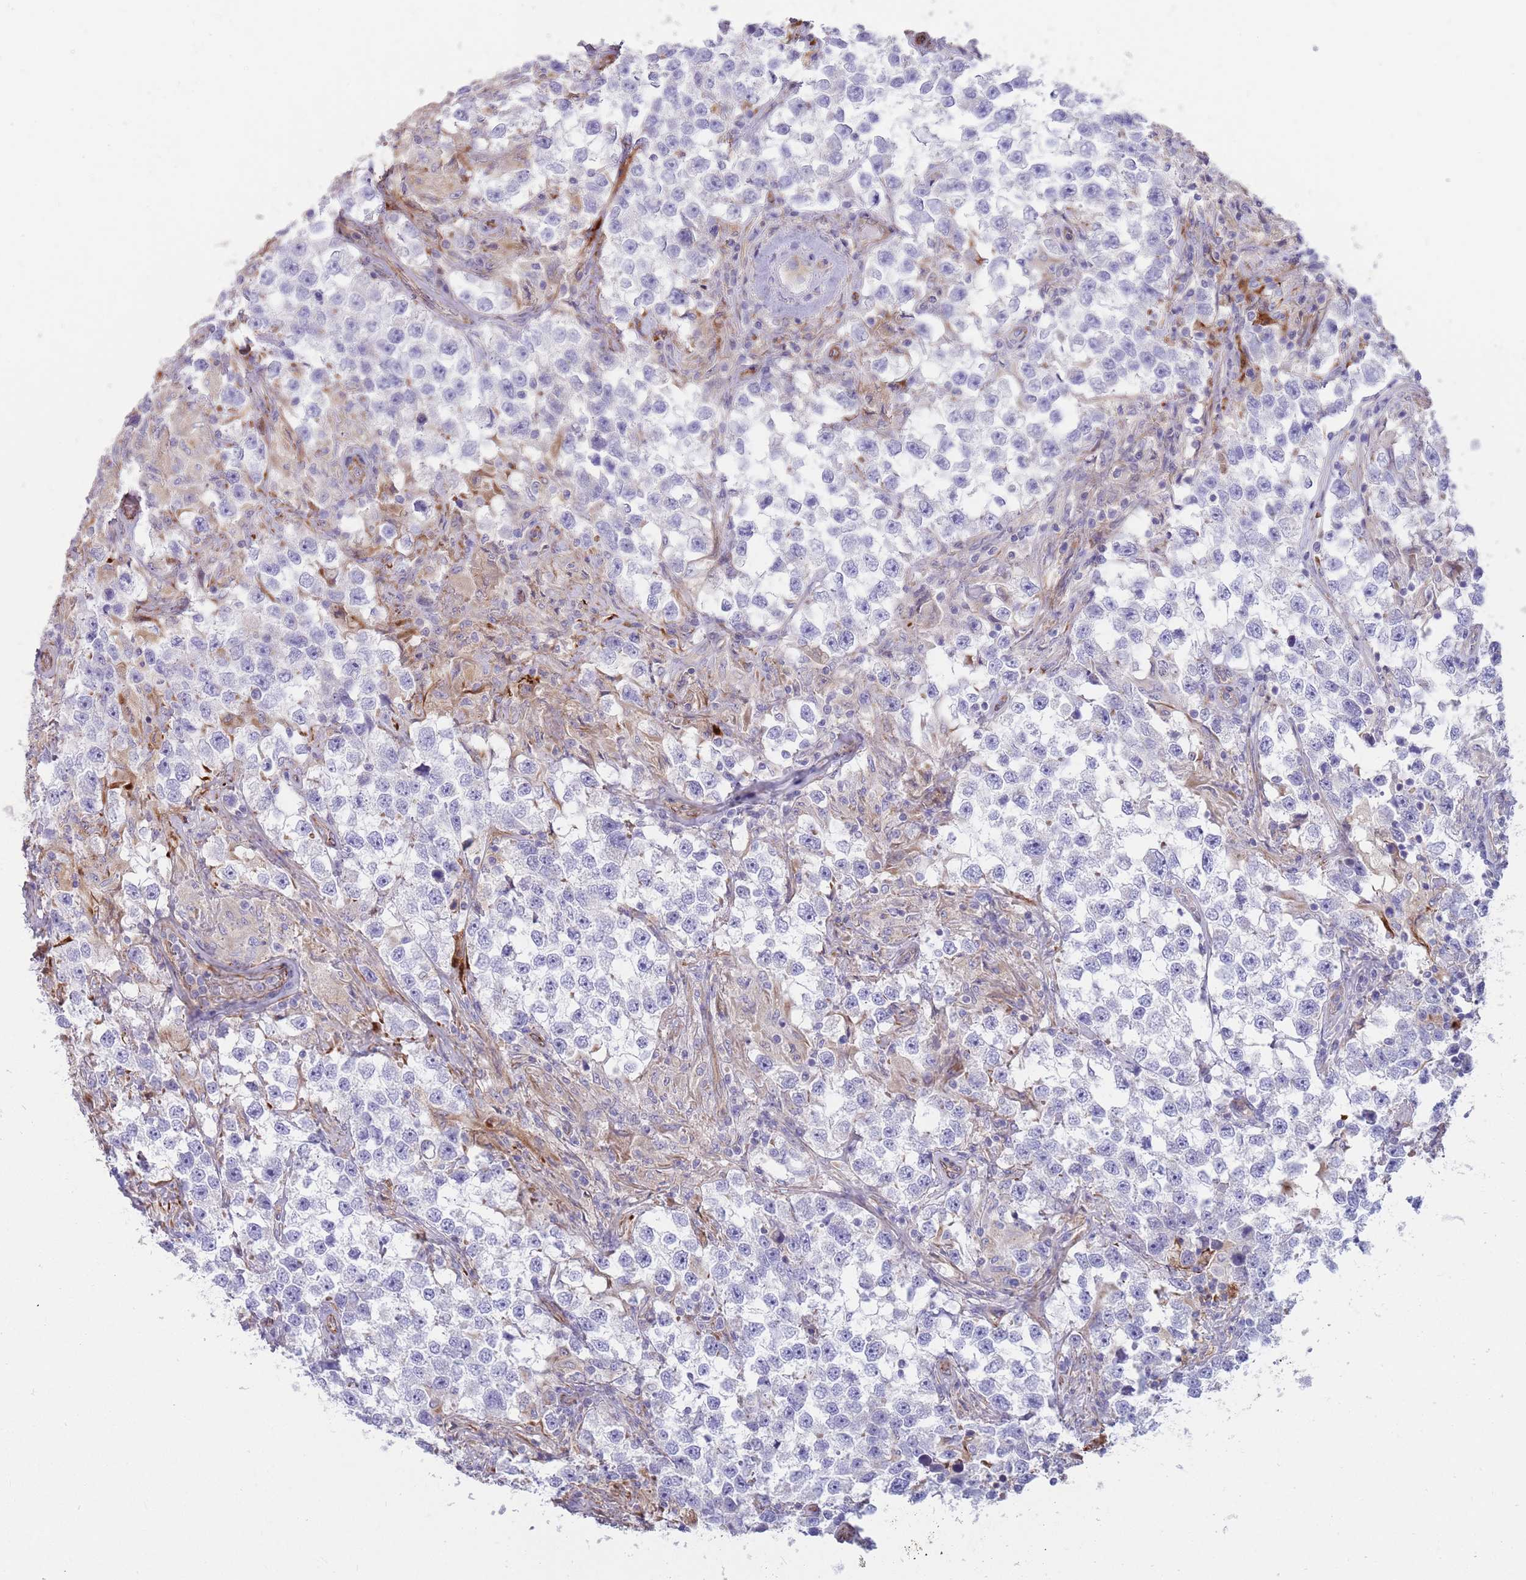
{"staining": {"intensity": "negative", "quantity": "none", "location": "none"}, "tissue": "testis cancer", "cell_type": "Tumor cells", "image_type": "cancer", "snomed": [{"axis": "morphology", "description": "Seminoma, NOS"}, {"axis": "topography", "description": "Testis"}], "caption": "A histopathology image of human seminoma (testis) is negative for staining in tumor cells.", "gene": "MOGAT1", "patient": {"sex": "male", "age": 46}}